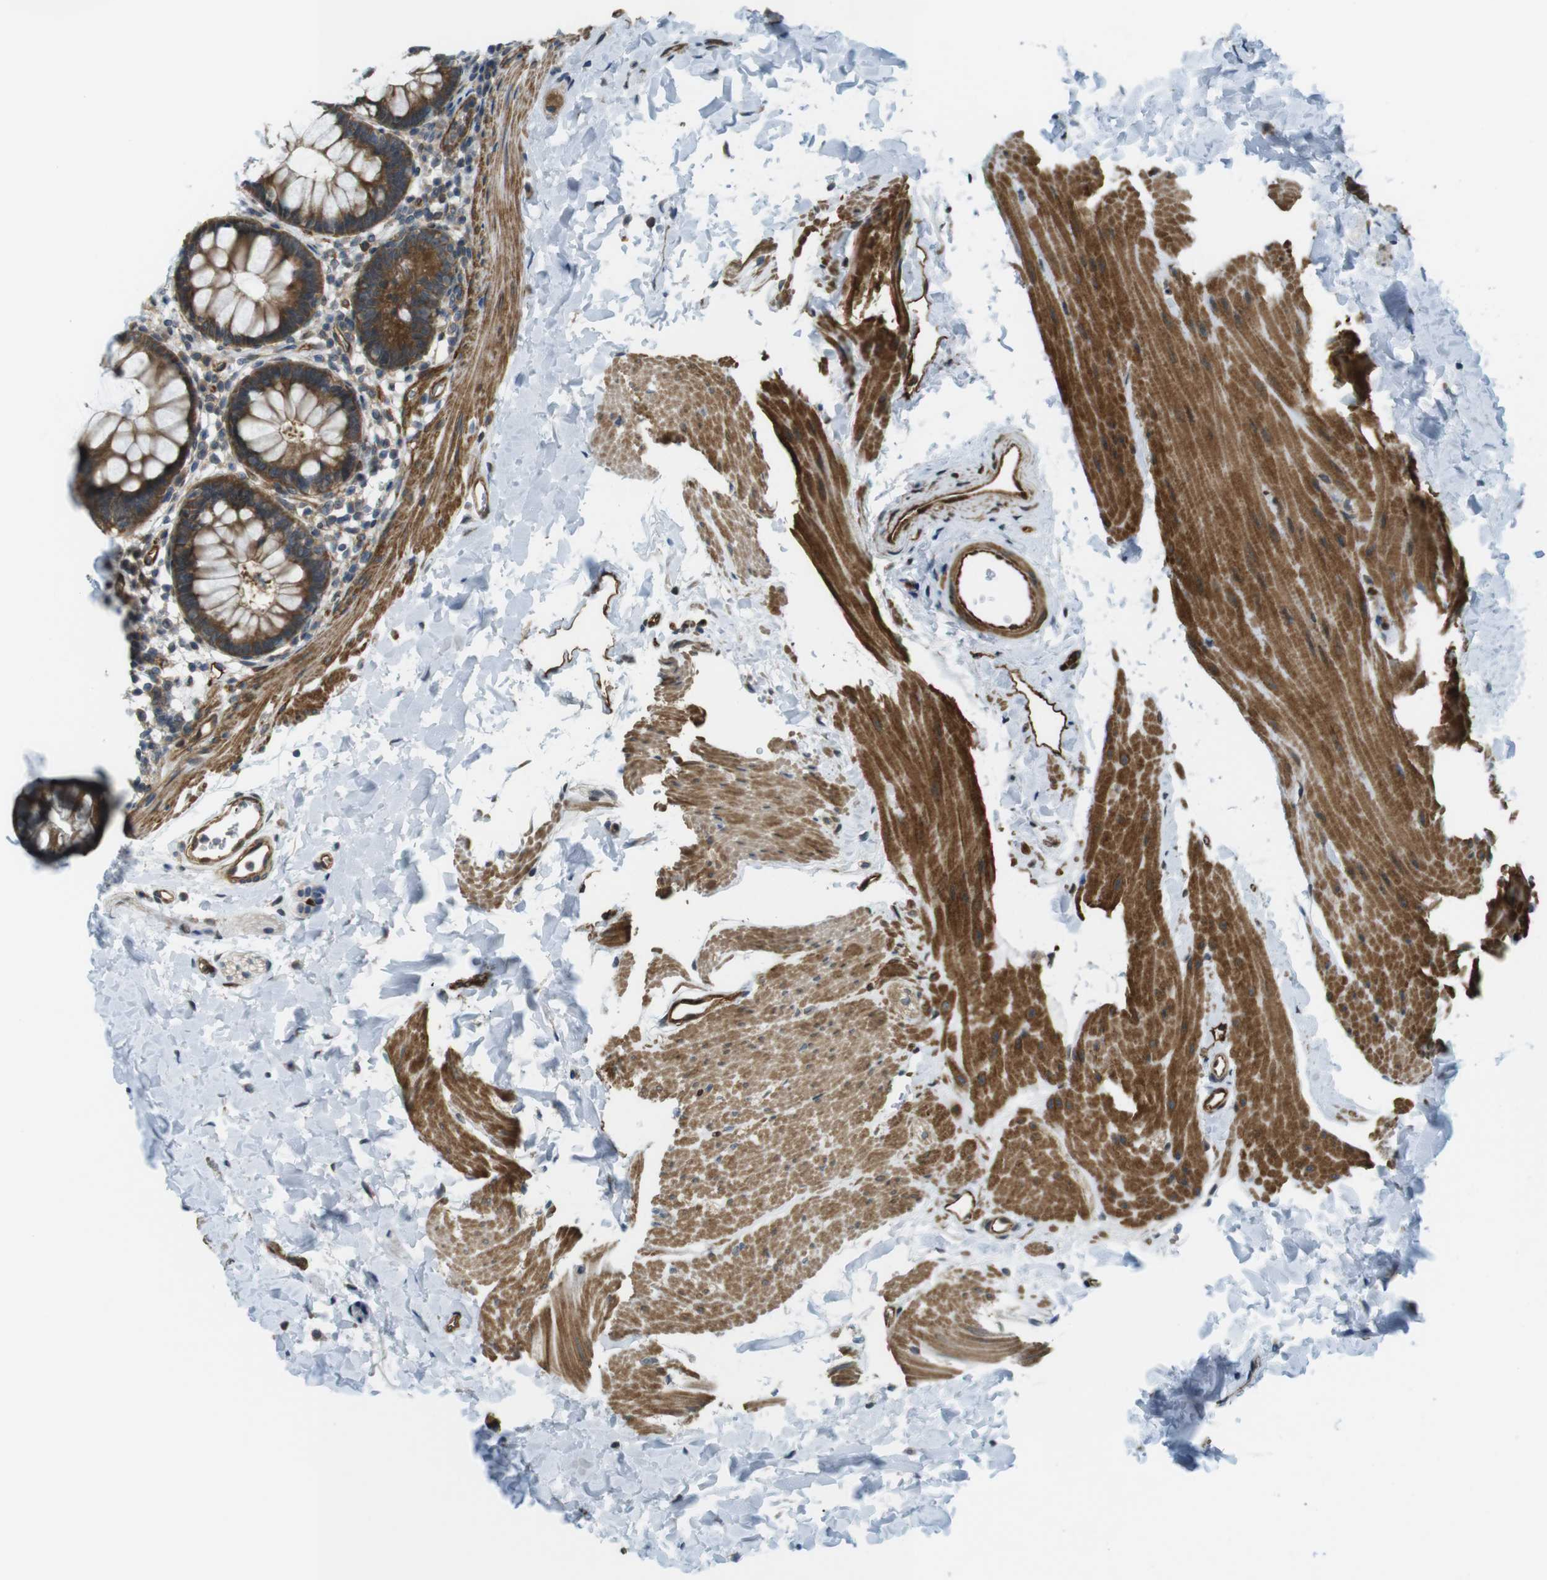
{"staining": {"intensity": "moderate", "quantity": ">75%", "location": "cytoplasmic/membranous"}, "tissue": "rectum", "cell_type": "Glandular cells", "image_type": "normal", "snomed": [{"axis": "morphology", "description": "Normal tissue, NOS"}, {"axis": "topography", "description": "Rectum"}], "caption": "Moderate cytoplasmic/membranous staining for a protein is seen in approximately >75% of glandular cells of benign rectum using immunohistochemistry (IHC).", "gene": "TSC1", "patient": {"sex": "female", "age": 24}}